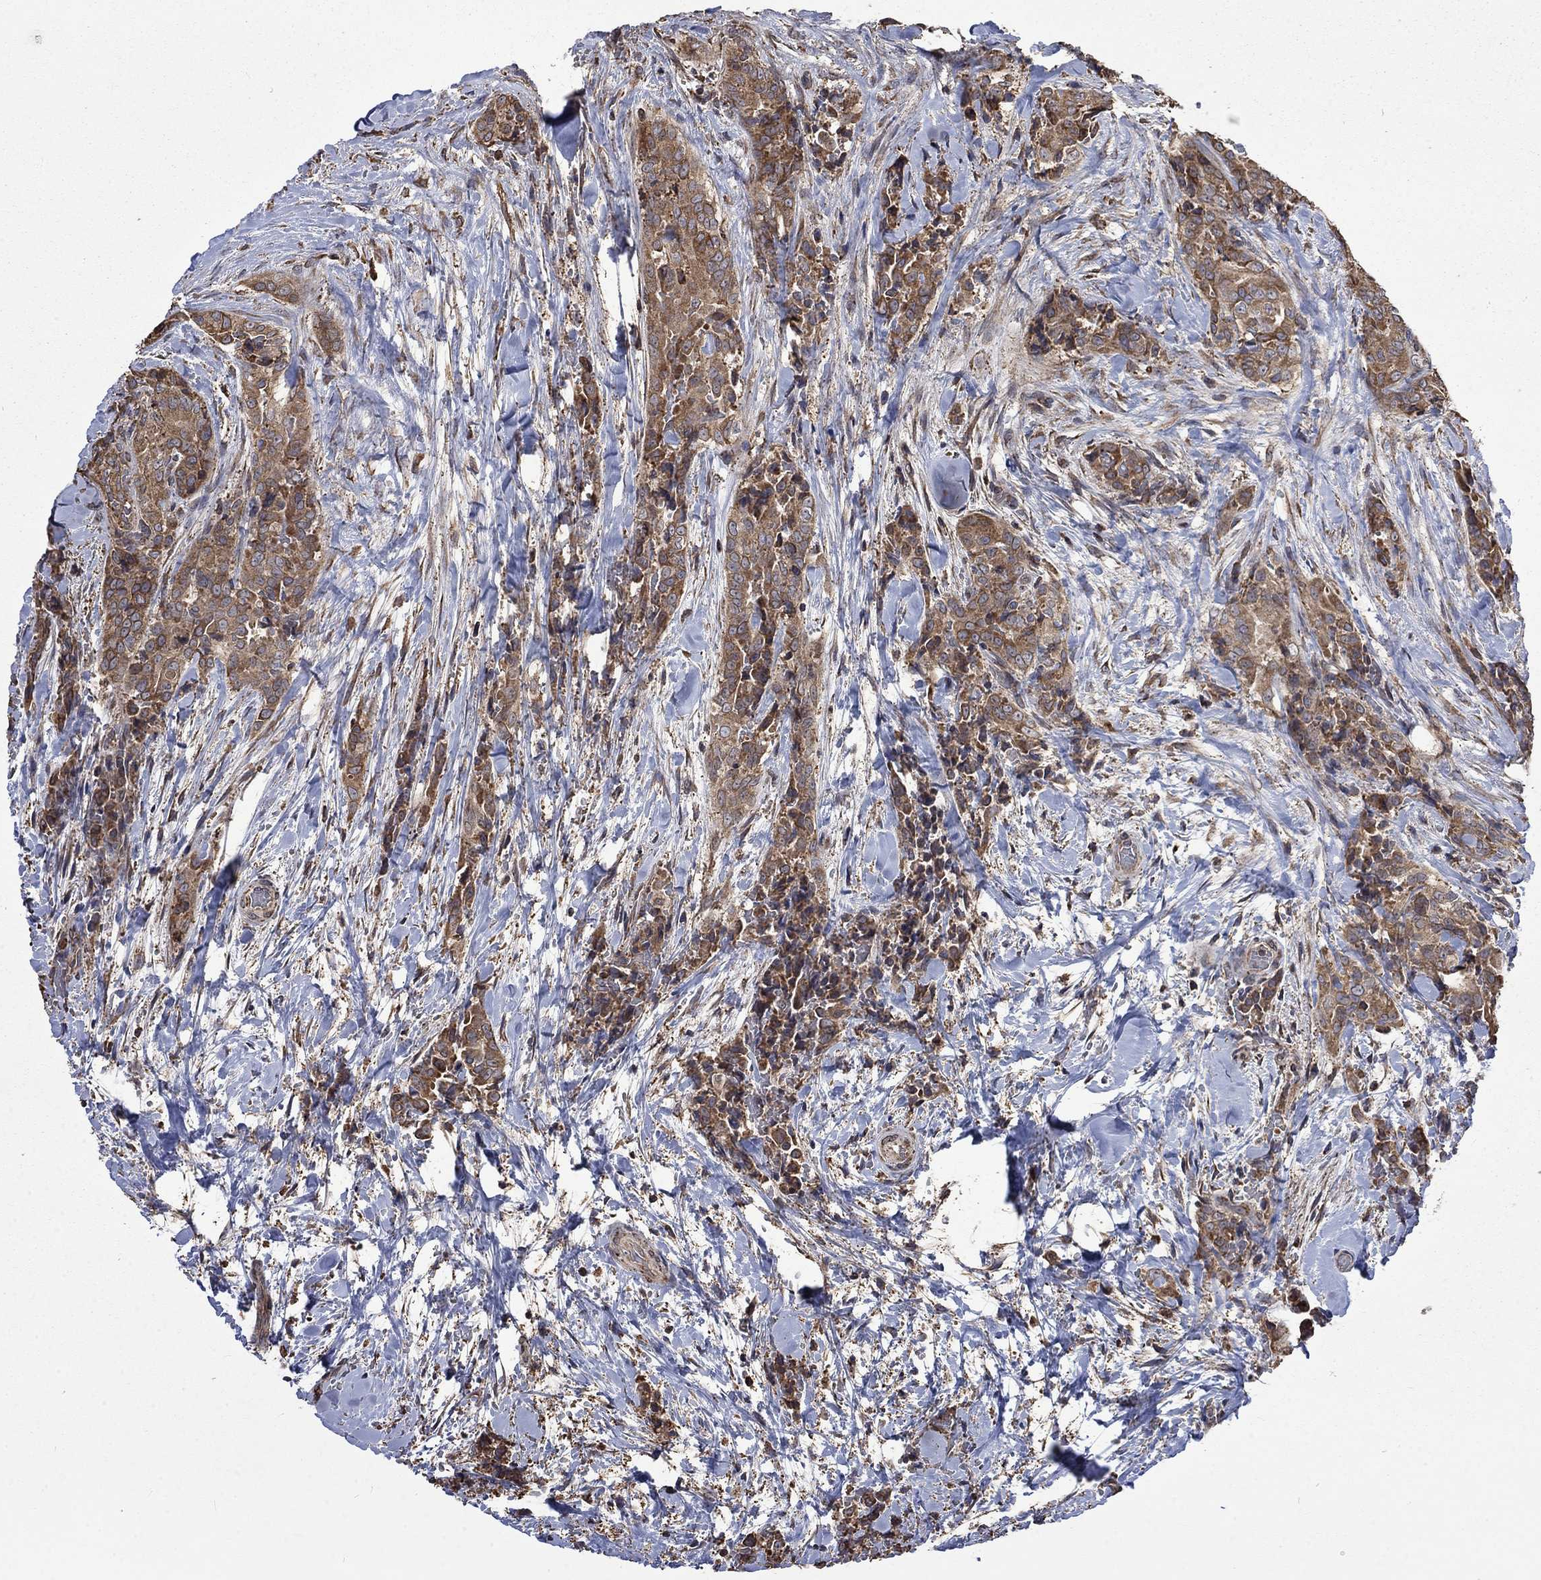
{"staining": {"intensity": "moderate", "quantity": ">75%", "location": "cytoplasmic/membranous"}, "tissue": "thyroid cancer", "cell_type": "Tumor cells", "image_type": "cancer", "snomed": [{"axis": "morphology", "description": "Papillary adenocarcinoma, NOS"}, {"axis": "topography", "description": "Thyroid gland"}], "caption": "Protein analysis of thyroid cancer (papillary adenocarcinoma) tissue exhibits moderate cytoplasmic/membranous staining in approximately >75% of tumor cells. The staining was performed using DAB (3,3'-diaminobenzidine), with brown indicating positive protein expression. Nuclei are stained blue with hematoxylin.", "gene": "ESRRA", "patient": {"sex": "male", "age": 61}}